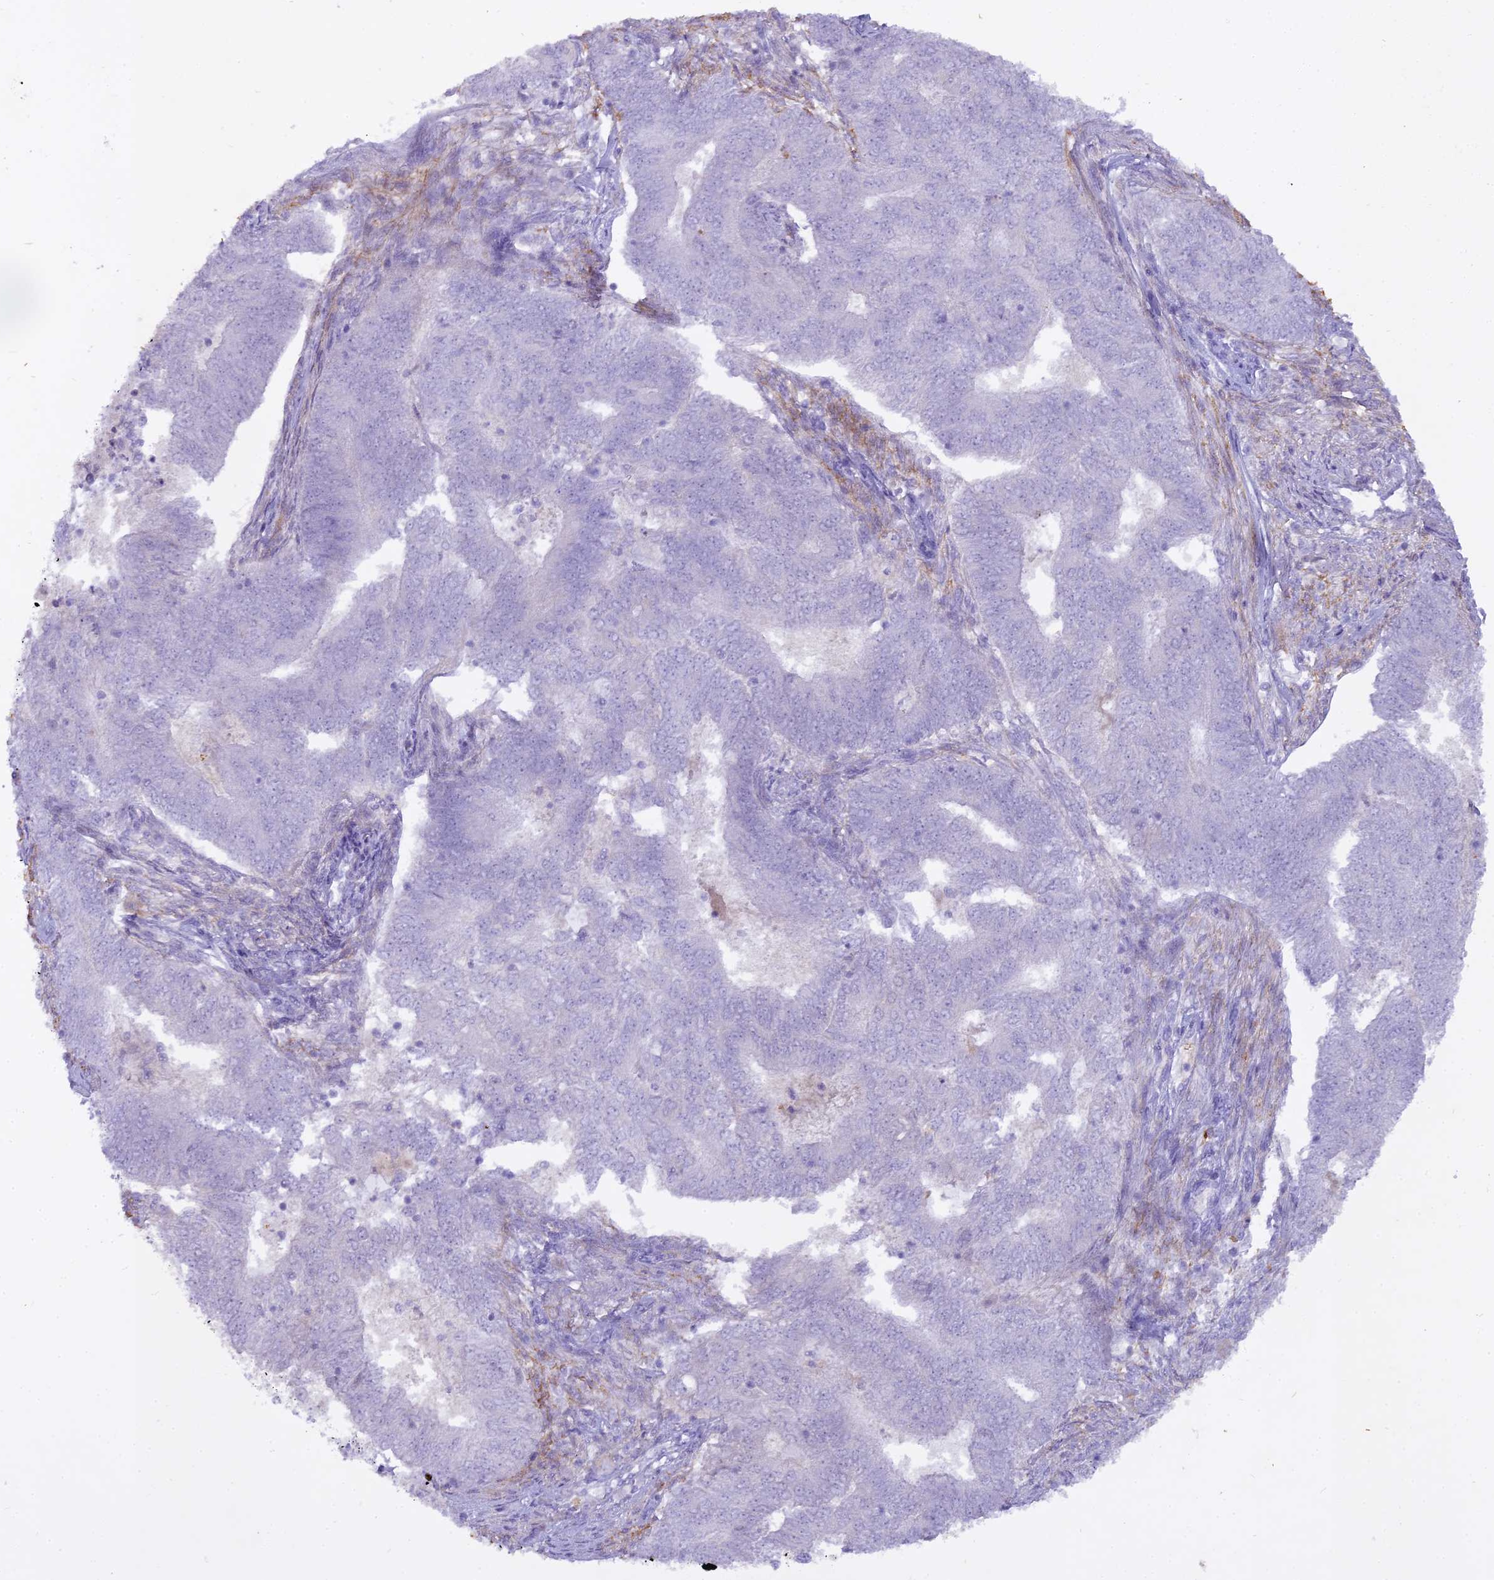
{"staining": {"intensity": "negative", "quantity": "none", "location": "none"}, "tissue": "endometrial cancer", "cell_type": "Tumor cells", "image_type": "cancer", "snomed": [{"axis": "morphology", "description": "Adenocarcinoma, NOS"}, {"axis": "topography", "description": "Endometrium"}], "caption": "High magnification brightfield microscopy of adenocarcinoma (endometrial) stained with DAB (brown) and counterstained with hematoxylin (blue): tumor cells show no significant positivity.", "gene": "OSTN", "patient": {"sex": "female", "age": 62}}